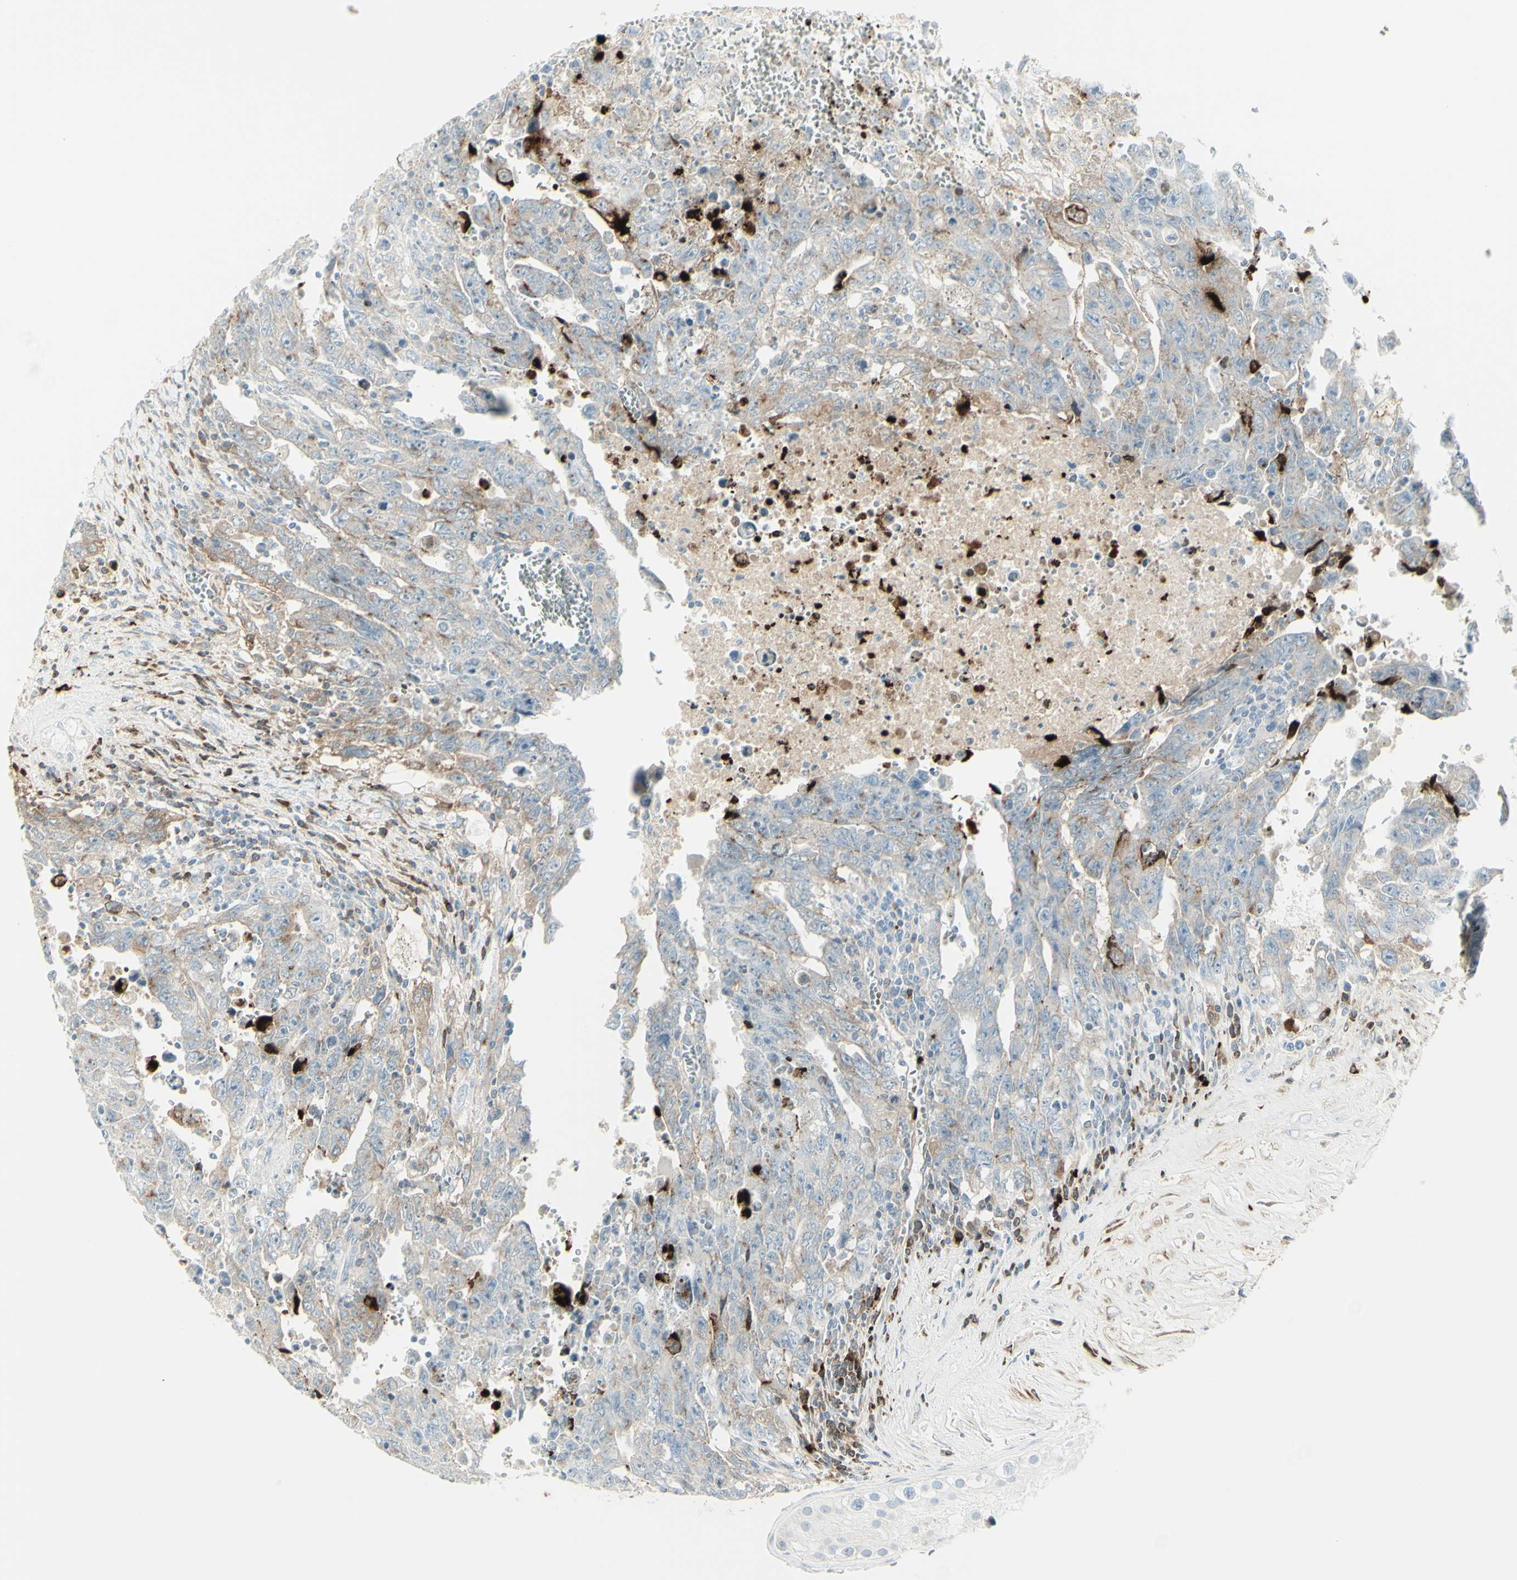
{"staining": {"intensity": "moderate", "quantity": "25%-75%", "location": "cytoplasmic/membranous"}, "tissue": "testis cancer", "cell_type": "Tumor cells", "image_type": "cancer", "snomed": [{"axis": "morphology", "description": "Carcinoma, Embryonal, NOS"}, {"axis": "topography", "description": "Testis"}], "caption": "A medium amount of moderate cytoplasmic/membranous expression is appreciated in about 25%-75% of tumor cells in embryonal carcinoma (testis) tissue.", "gene": "MDK", "patient": {"sex": "male", "age": 28}}